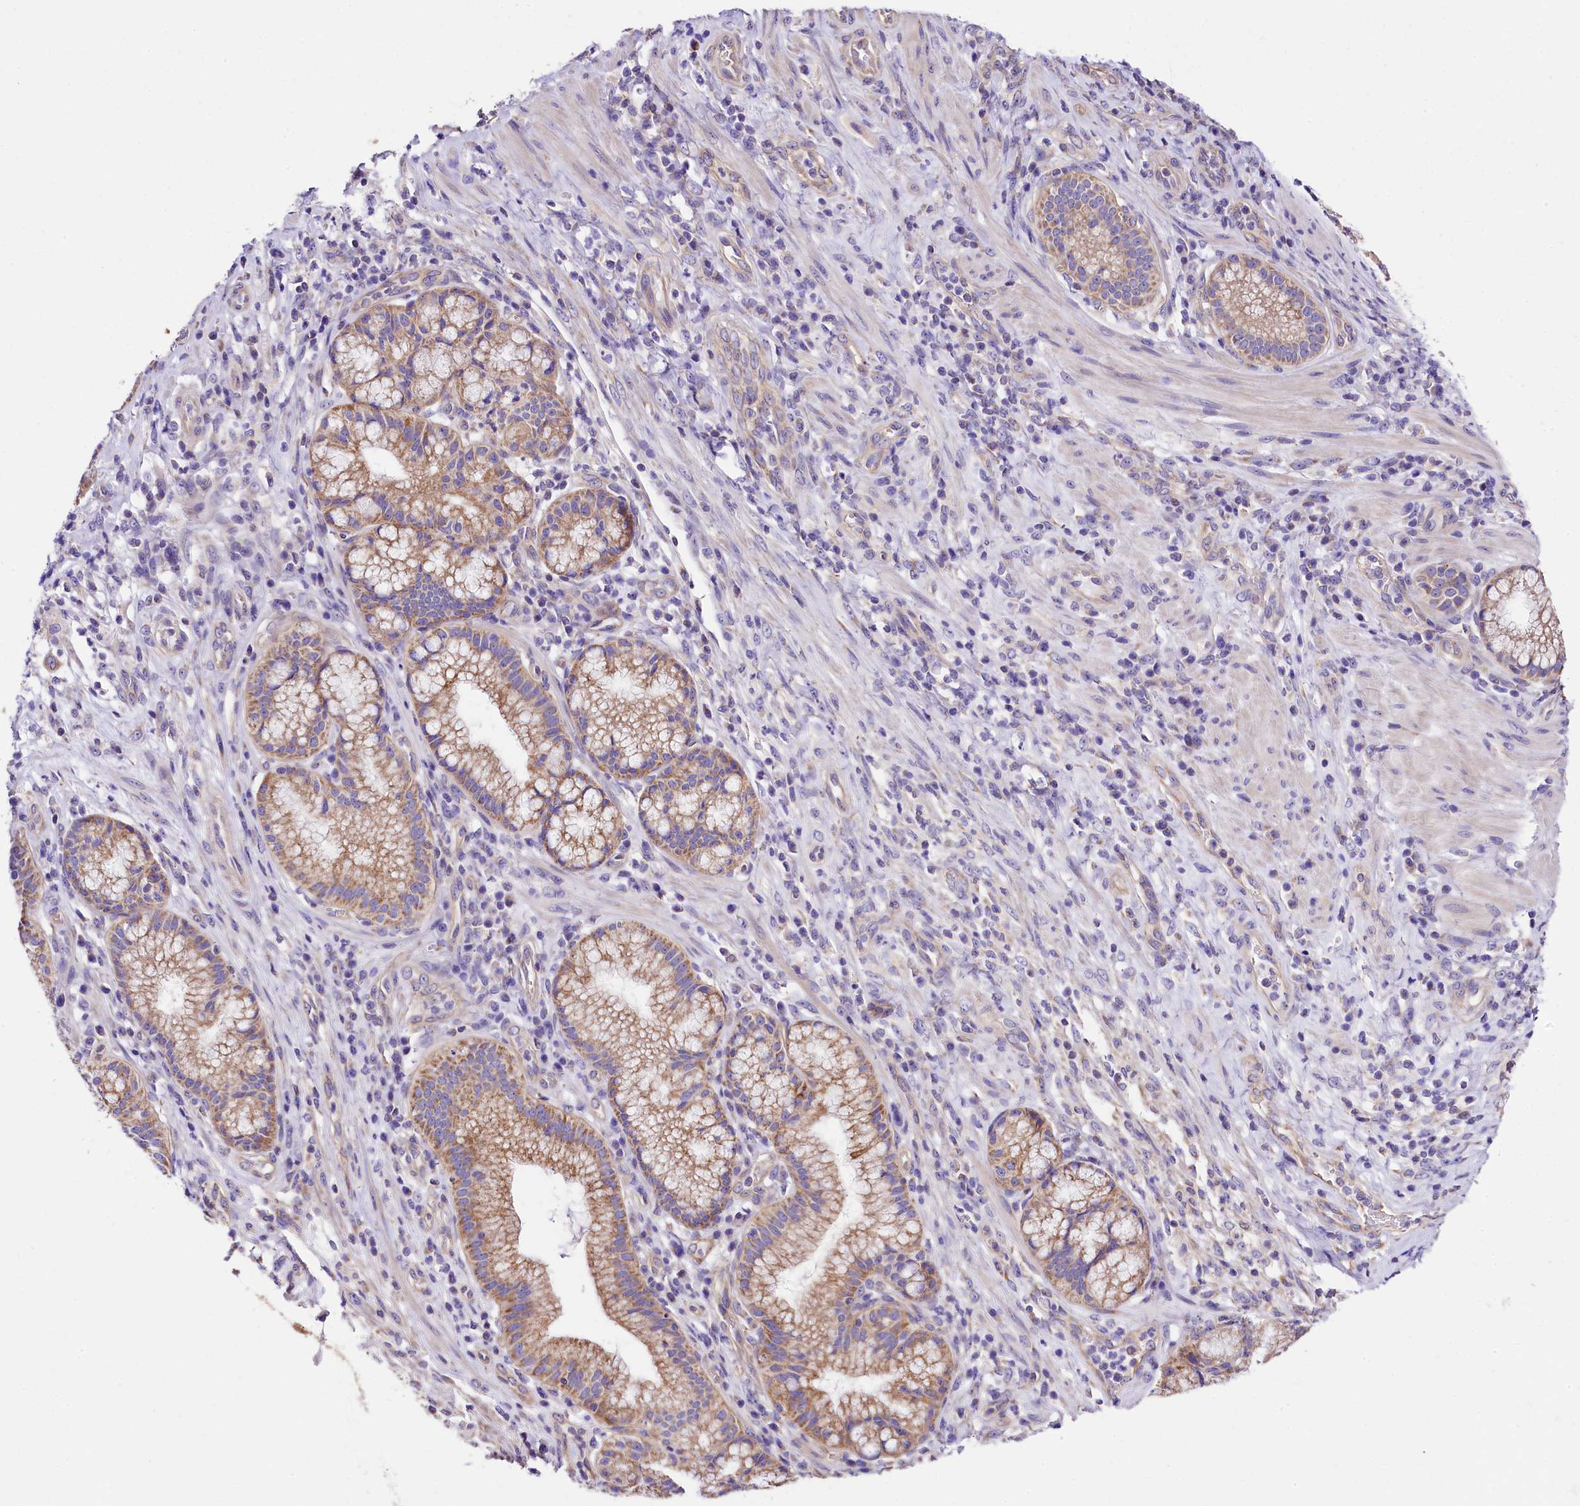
{"staining": {"intensity": "moderate", "quantity": ">75%", "location": "cytoplasmic/membranous"}, "tissue": "pancreatic cancer", "cell_type": "Tumor cells", "image_type": "cancer", "snomed": [{"axis": "morphology", "description": "Adenocarcinoma, NOS"}, {"axis": "topography", "description": "Pancreas"}], "caption": "The immunohistochemical stain highlights moderate cytoplasmic/membranous expression in tumor cells of pancreatic cancer (adenocarcinoma) tissue.", "gene": "ACAA2", "patient": {"sex": "male", "age": 72}}